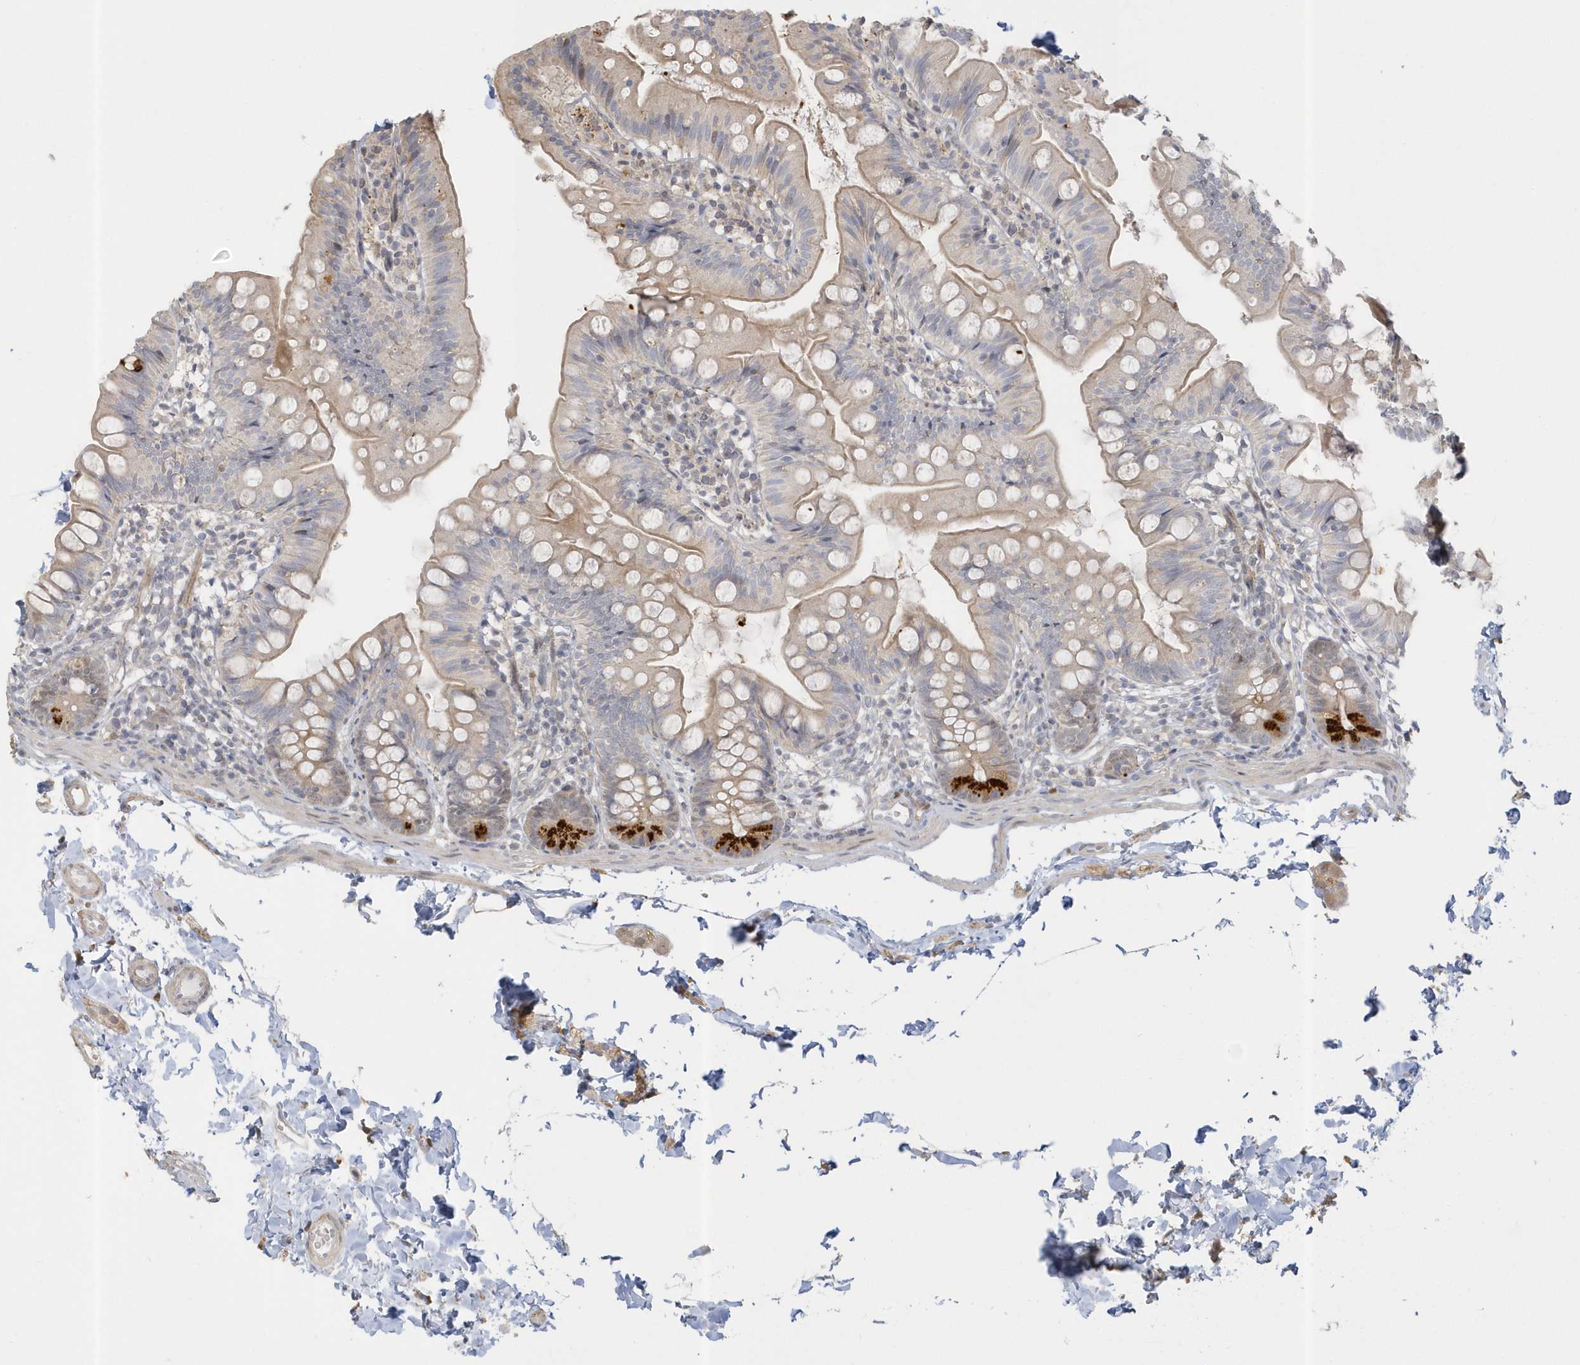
{"staining": {"intensity": "strong", "quantity": "<25%", "location": "cytoplasmic/membranous"}, "tissue": "small intestine", "cell_type": "Glandular cells", "image_type": "normal", "snomed": [{"axis": "morphology", "description": "Normal tissue, NOS"}, {"axis": "topography", "description": "Small intestine"}], "caption": "Protein staining by immunohistochemistry shows strong cytoplasmic/membranous positivity in approximately <25% of glandular cells in normal small intestine.", "gene": "NAF1", "patient": {"sex": "male", "age": 7}}